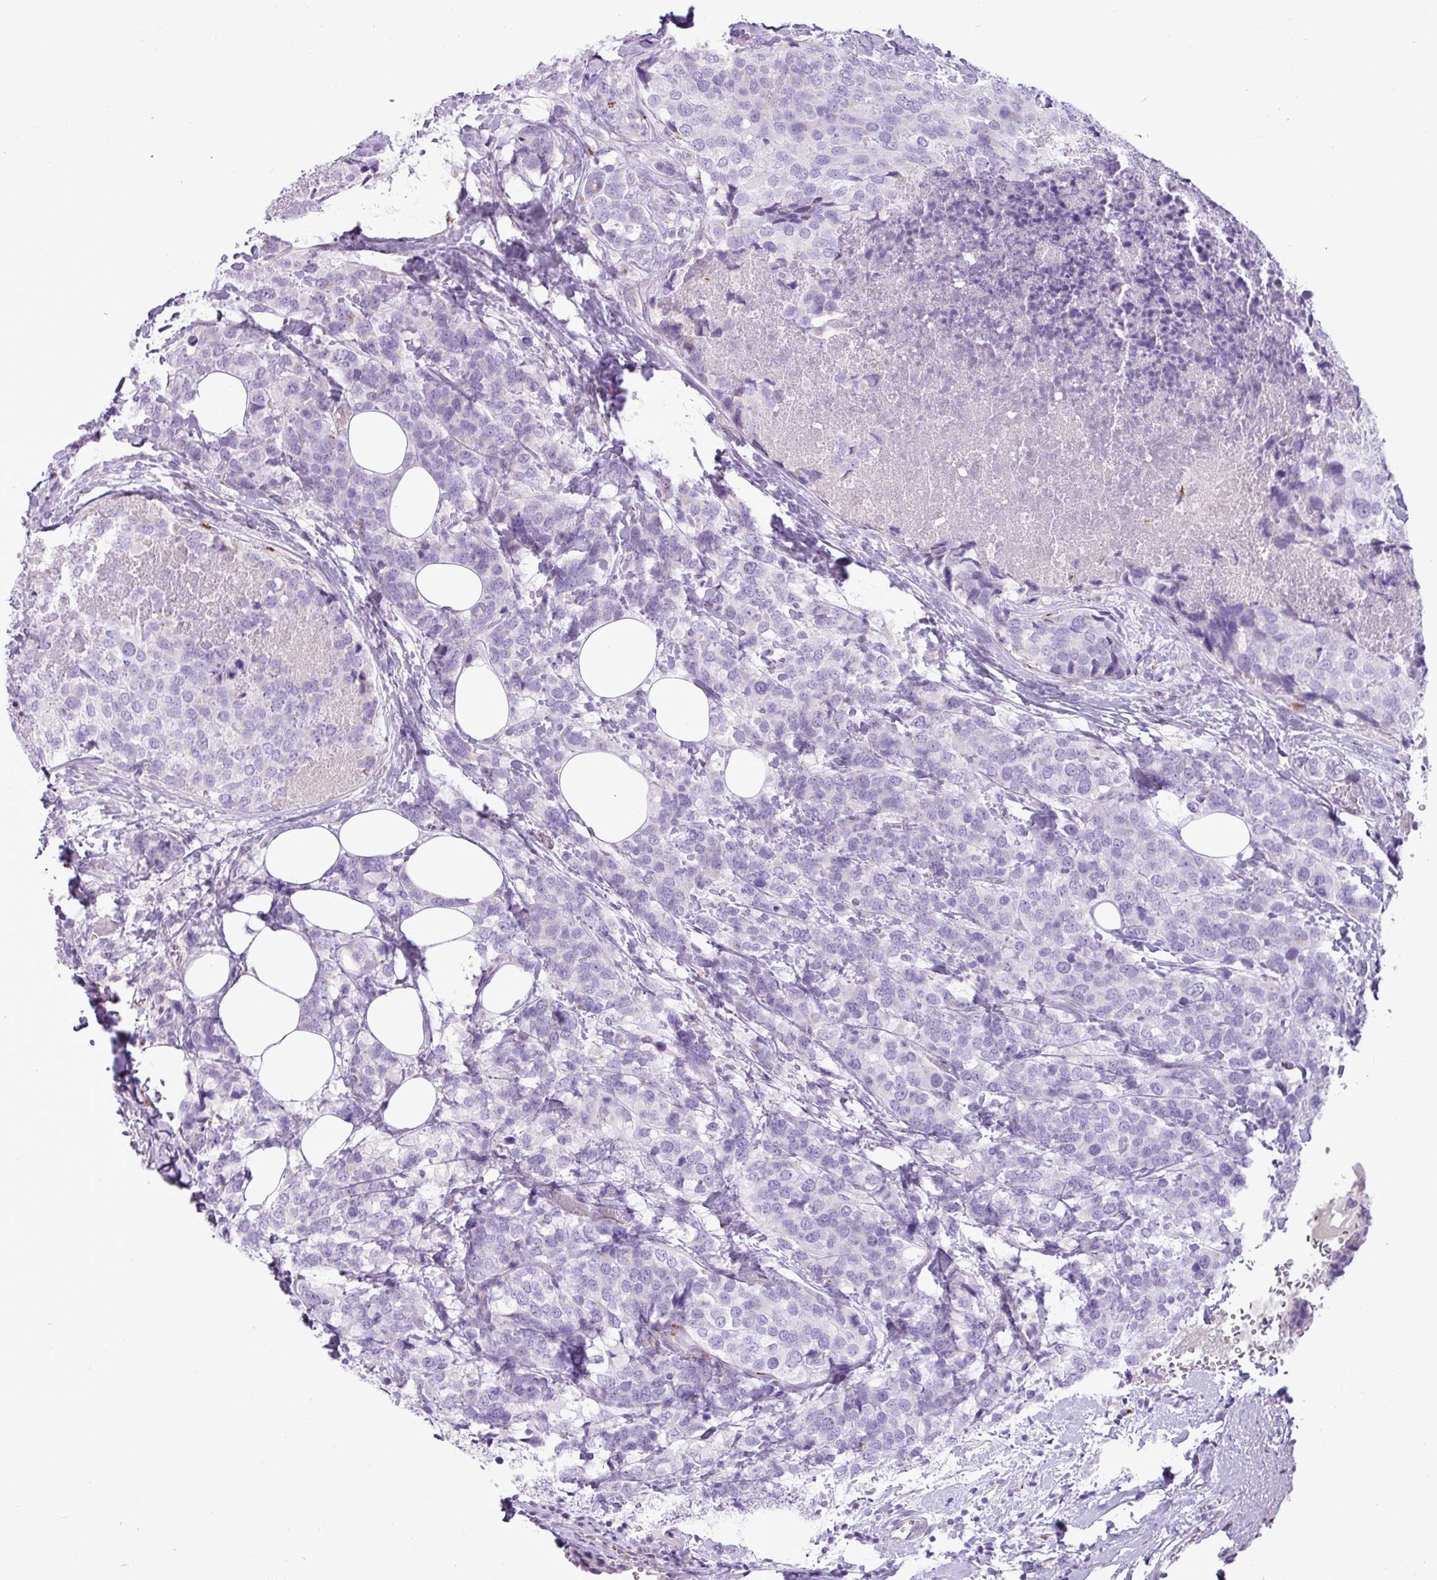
{"staining": {"intensity": "negative", "quantity": "none", "location": "none"}, "tissue": "breast cancer", "cell_type": "Tumor cells", "image_type": "cancer", "snomed": [{"axis": "morphology", "description": "Lobular carcinoma"}, {"axis": "topography", "description": "Breast"}], "caption": "Breast cancer stained for a protein using immunohistochemistry shows no expression tumor cells.", "gene": "FAM43A", "patient": {"sex": "female", "age": 59}}